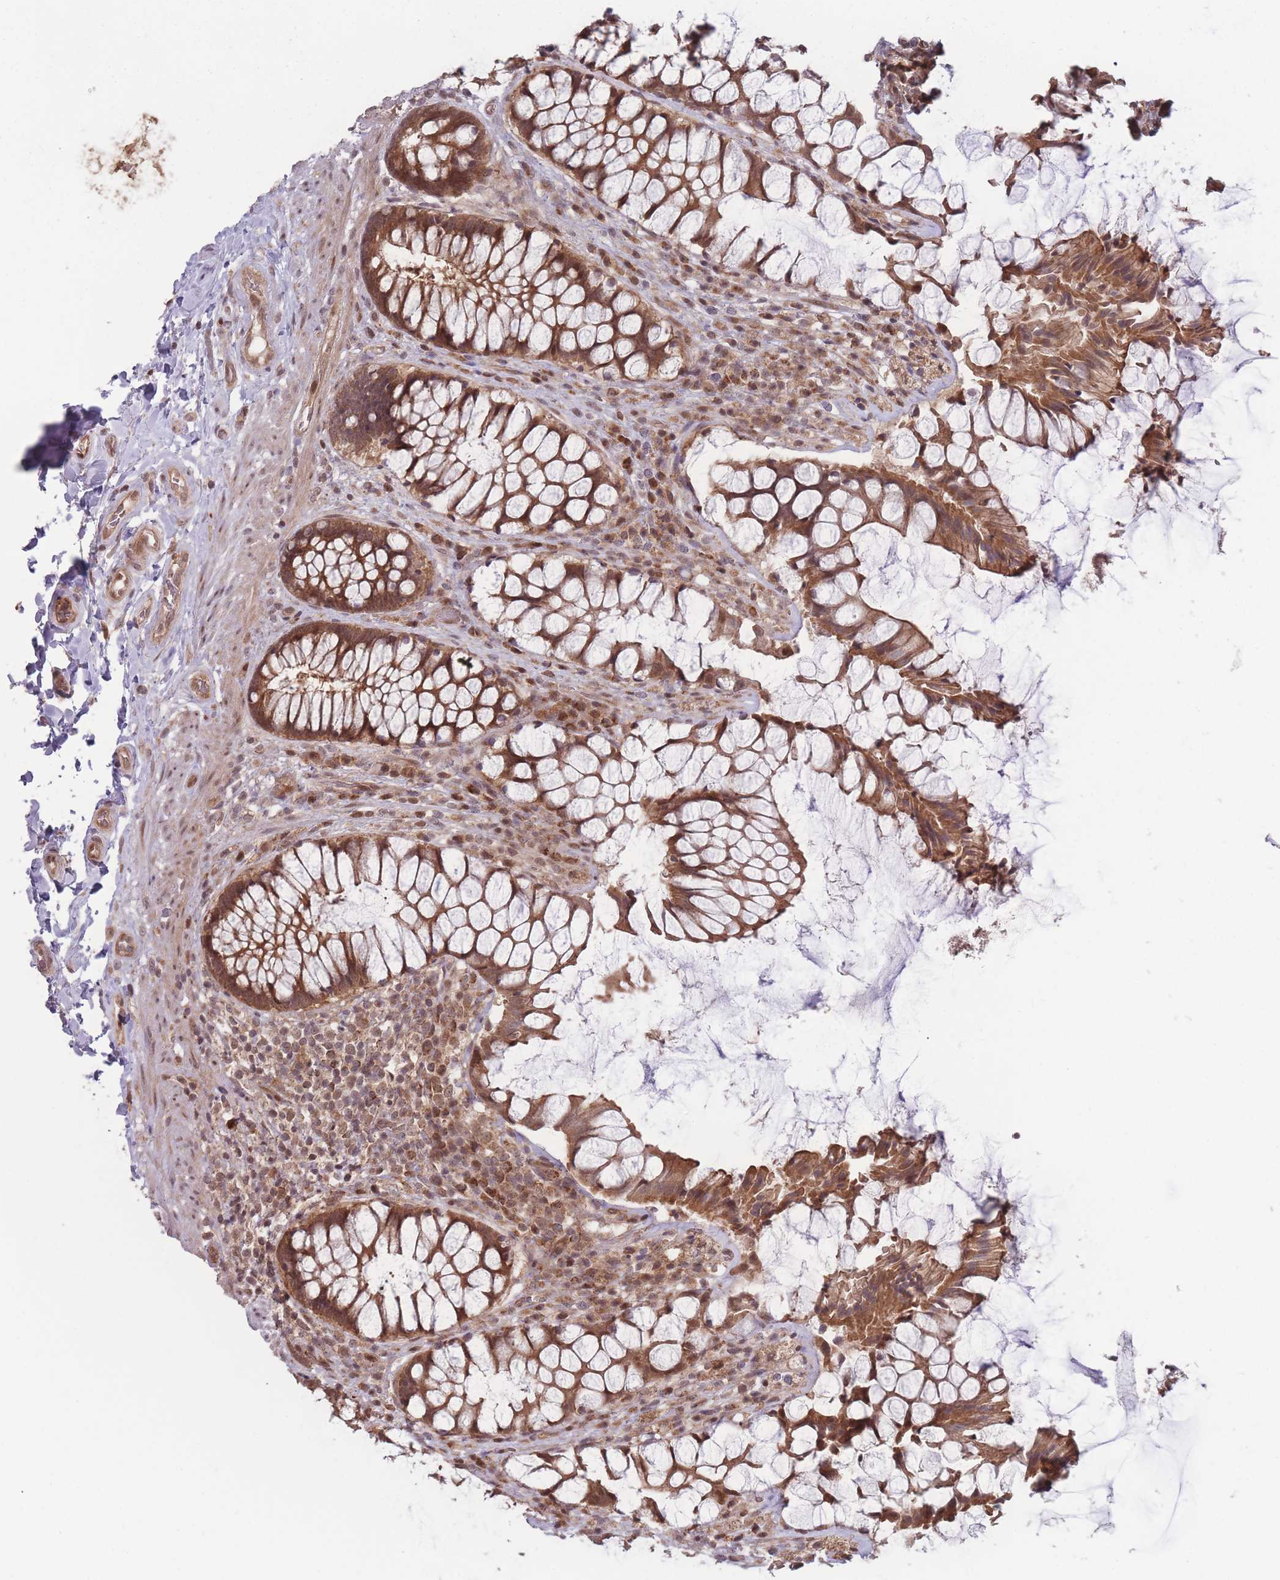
{"staining": {"intensity": "moderate", "quantity": ">75%", "location": "cytoplasmic/membranous"}, "tissue": "rectum", "cell_type": "Glandular cells", "image_type": "normal", "snomed": [{"axis": "morphology", "description": "Normal tissue, NOS"}, {"axis": "topography", "description": "Rectum"}], "caption": "Immunohistochemistry (IHC) of normal human rectum exhibits medium levels of moderate cytoplasmic/membranous positivity in approximately >75% of glandular cells. (DAB IHC with brightfield microscopy, high magnification).", "gene": "RPS18", "patient": {"sex": "female", "age": 58}}